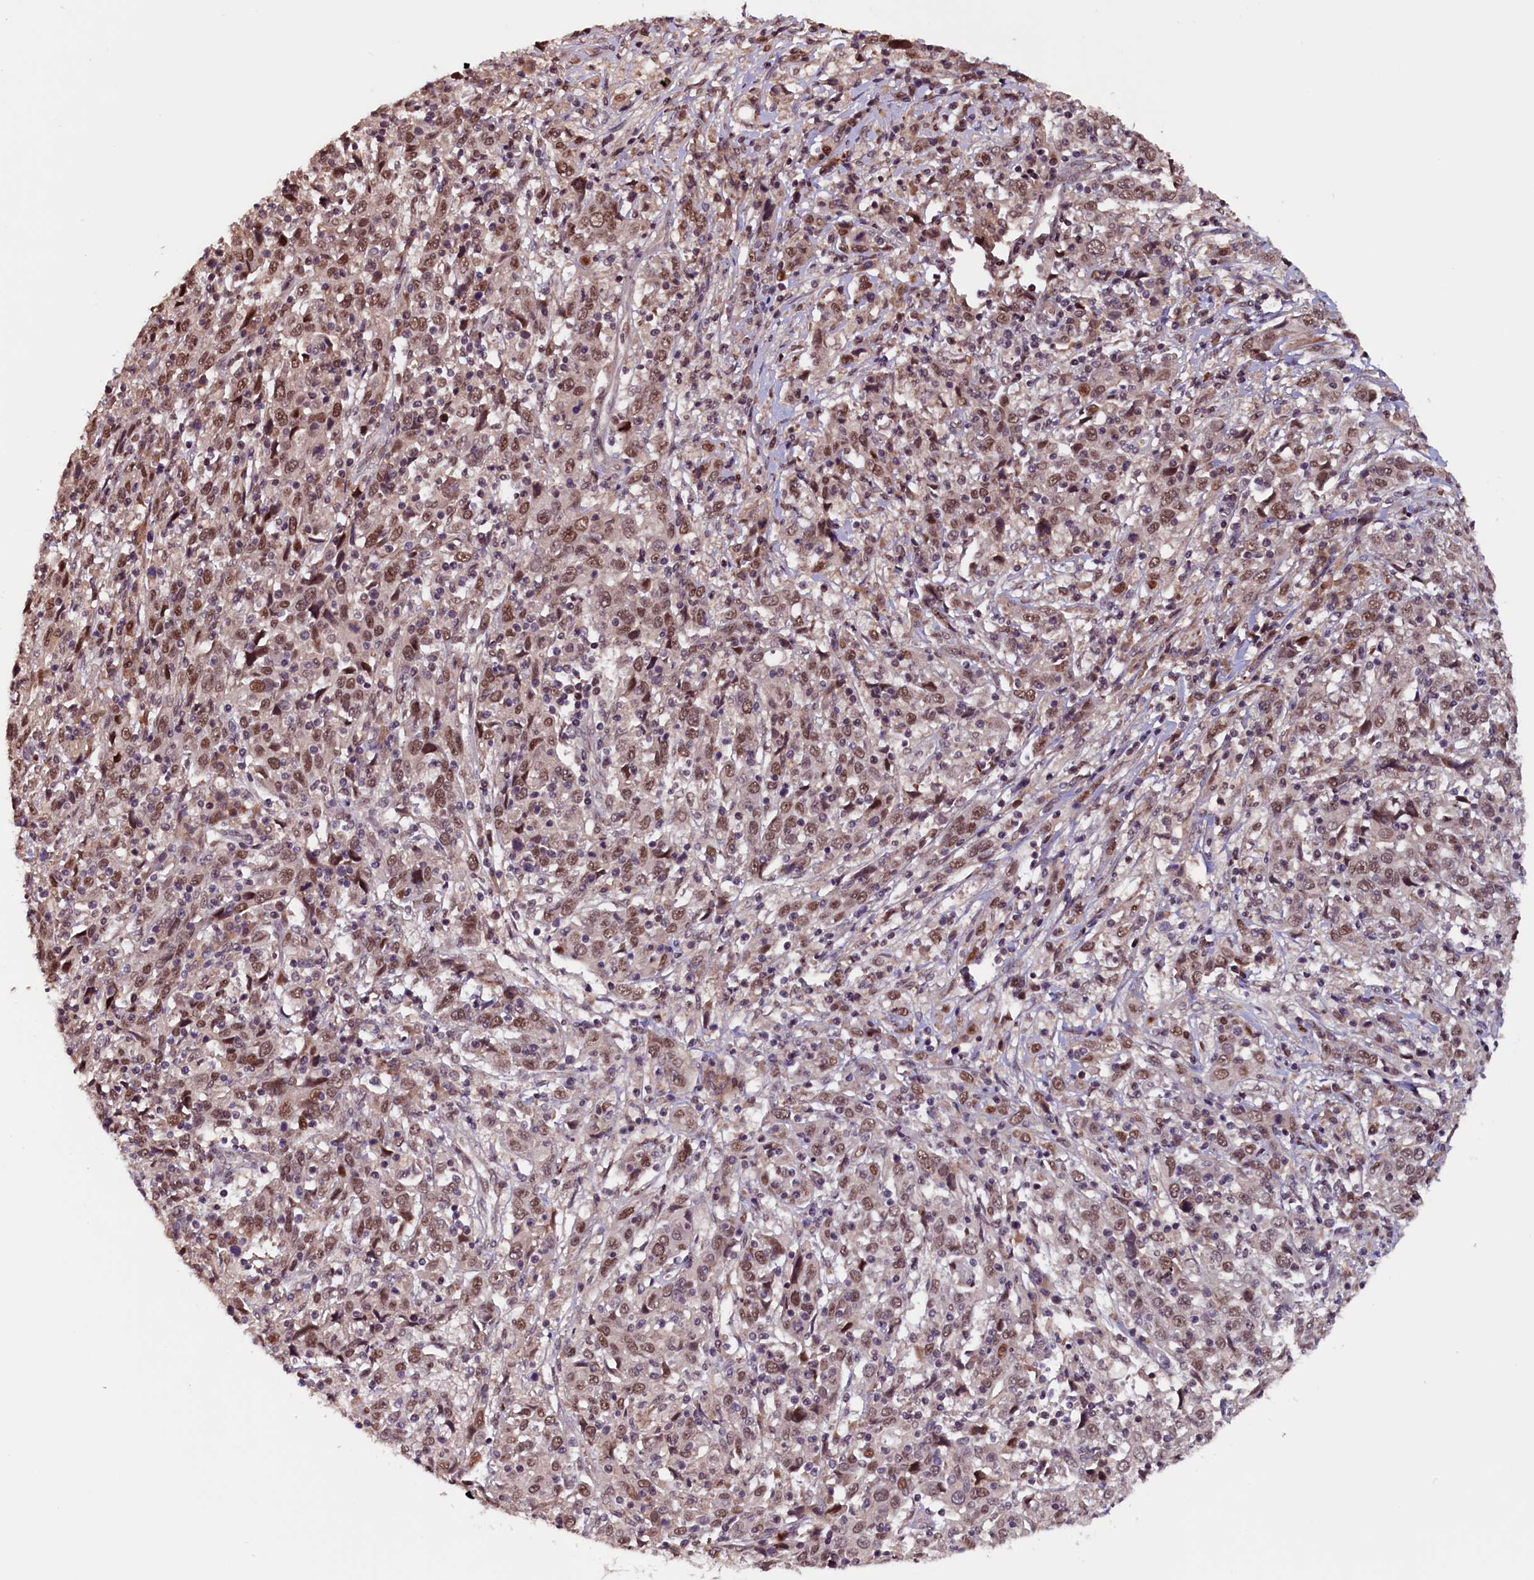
{"staining": {"intensity": "moderate", "quantity": ">75%", "location": "nuclear"}, "tissue": "cervical cancer", "cell_type": "Tumor cells", "image_type": "cancer", "snomed": [{"axis": "morphology", "description": "Squamous cell carcinoma, NOS"}, {"axis": "topography", "description": "Cervix"}], "caption": "Immunohistochemical staining of squamous cell carcinoma (cervical) reveals medium levels of moderate nuclear expression in approximately >75% of tumor cells.", "gene": "RNMT", "patient": {"sex": "female", "age": 46}}